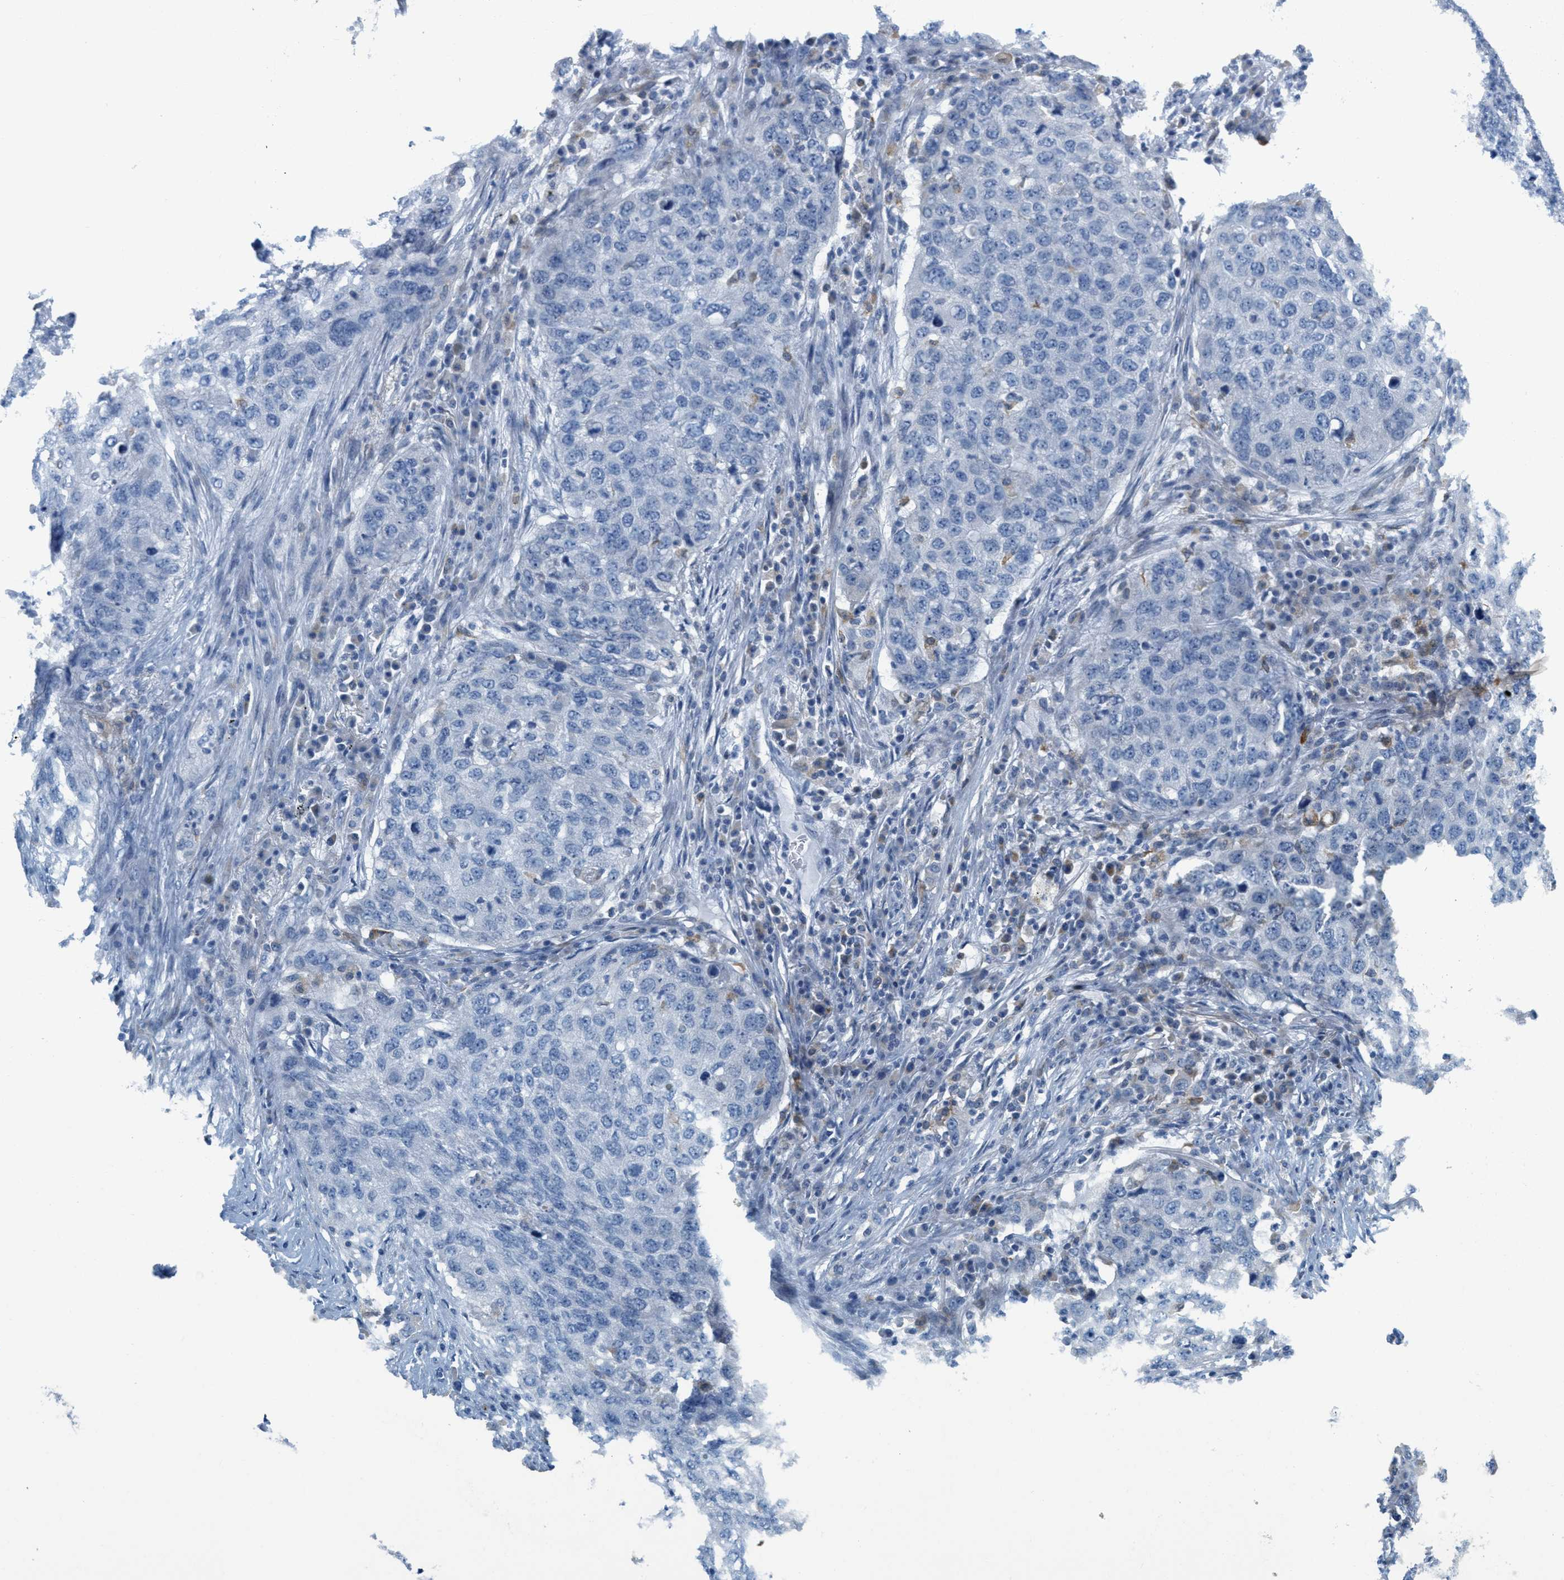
{"staining": {"intensity": "negative", "quantity": "none", "location": "none"}, "tissue": "lung cancer", "cell_type": "Tumor cells", "image_type": "cancer", "snomed": [{"axis": "morphology", "description": "Squamous cell carcinoma, NOS"}, {"axis": "topography", "description": "Lung"}], "caption": "Tumor cells show no significant positivity in lung cancer (squamous cell carcinoma). (IHC, brightfield microscopy, high magnification).", "gene": "TEX264", "patient": {"sex": "female", "age": 63}}